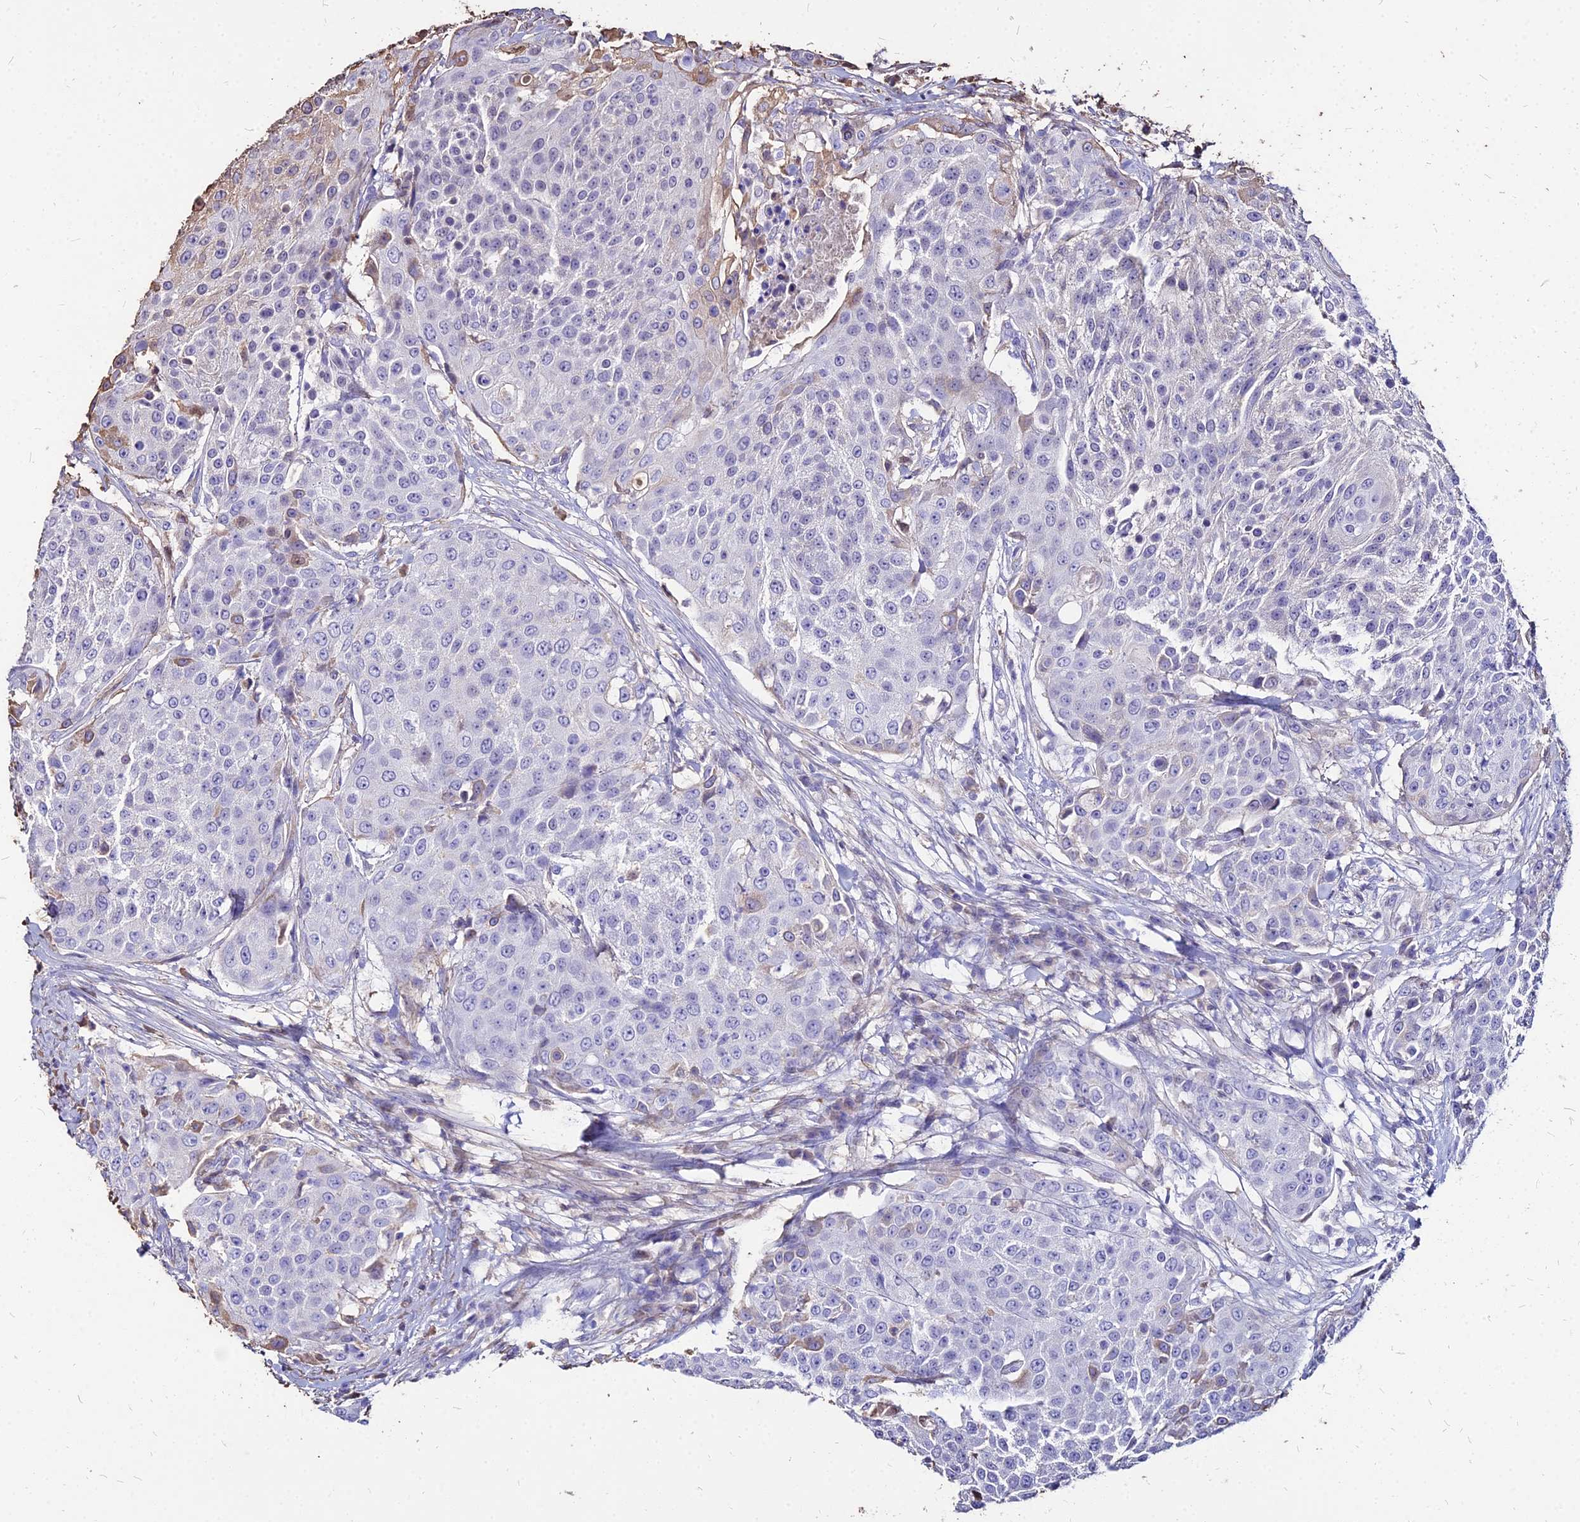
{"staining": {"intensity": "weak", "quantity": "<25%", "location": "cytoplasmic/membranous"}, "tissue": "urothelial cancer", "cell_type": "Tumor cells", "image_type": "cancer", "snomed": [{"axis": "morphology", "description": "Urothelial carcinoma, High grade"}, {"axis": "topography", "description": "Urinary bladder"}], "caption": "Immunohistochemistry of urothelial cancer displays no staining in tumor cells.", "gene": "NME5", "patient": {"sex": "female", "age": 63}}